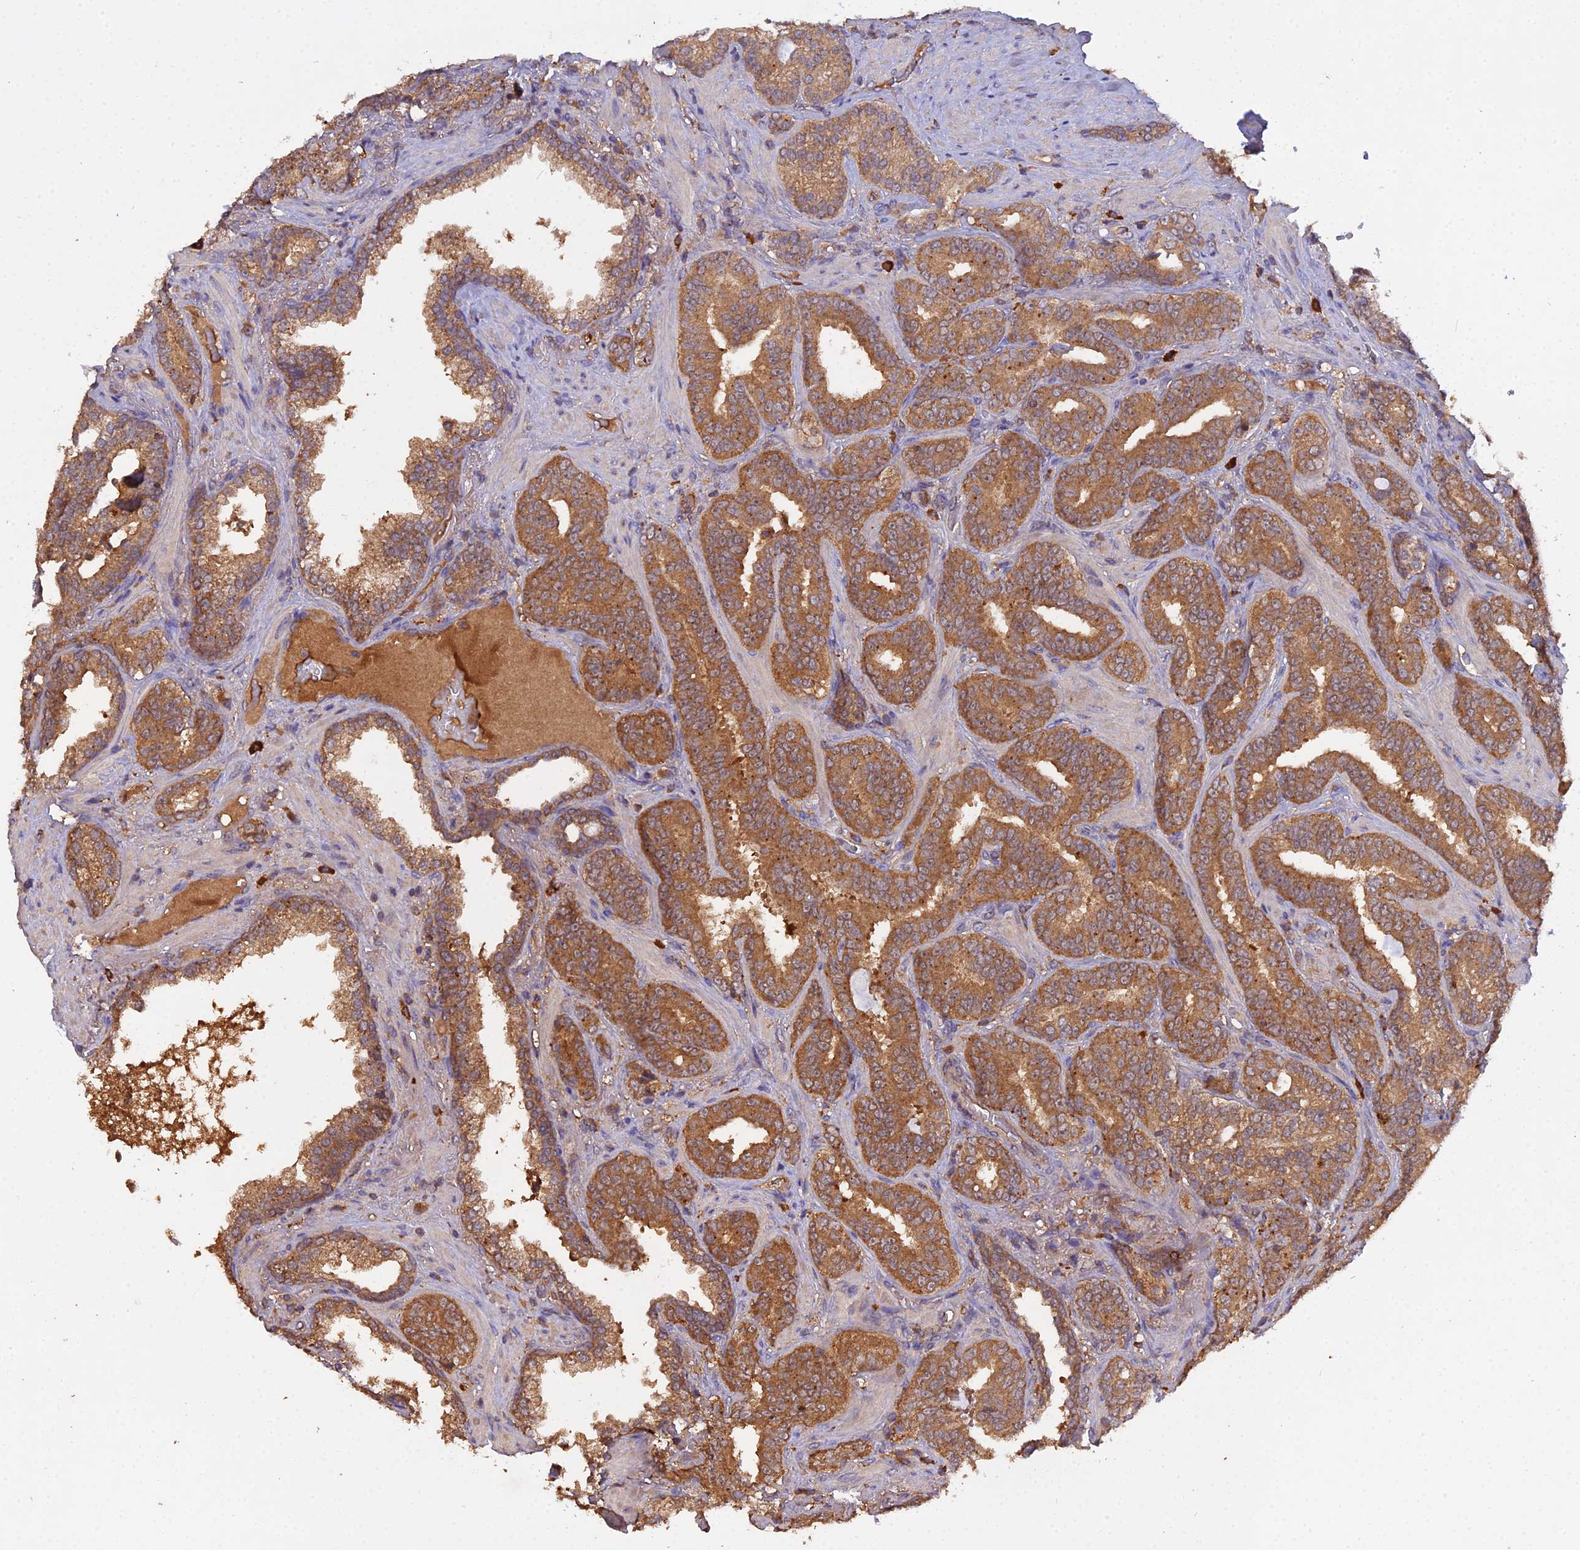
{"staining": {"intensity": "moderate", "quantity": ">75%", "location": "cytoplasmic/membranous"}, "tissue": "prostate cancer", "cell_type": "Tumor cells", "image_type": "cancer", "snomed": [{"axis": "morphology", "description": "Adenocarcinoma, High grade"}, {"axis": "topography", "description": "Prostate and seminal vesicle, NOS"}], "caption": "Prostate cancer (adenocarcinoma (high-grade)) stained for a protein shows moderate cytoplasmic/membranous positivity in tumor cells. (brown staining indicates protein expression, while blue staining denotes nuclei).", "gene": "TMEM258", "patient": {"sex": "male", "age": 67}}